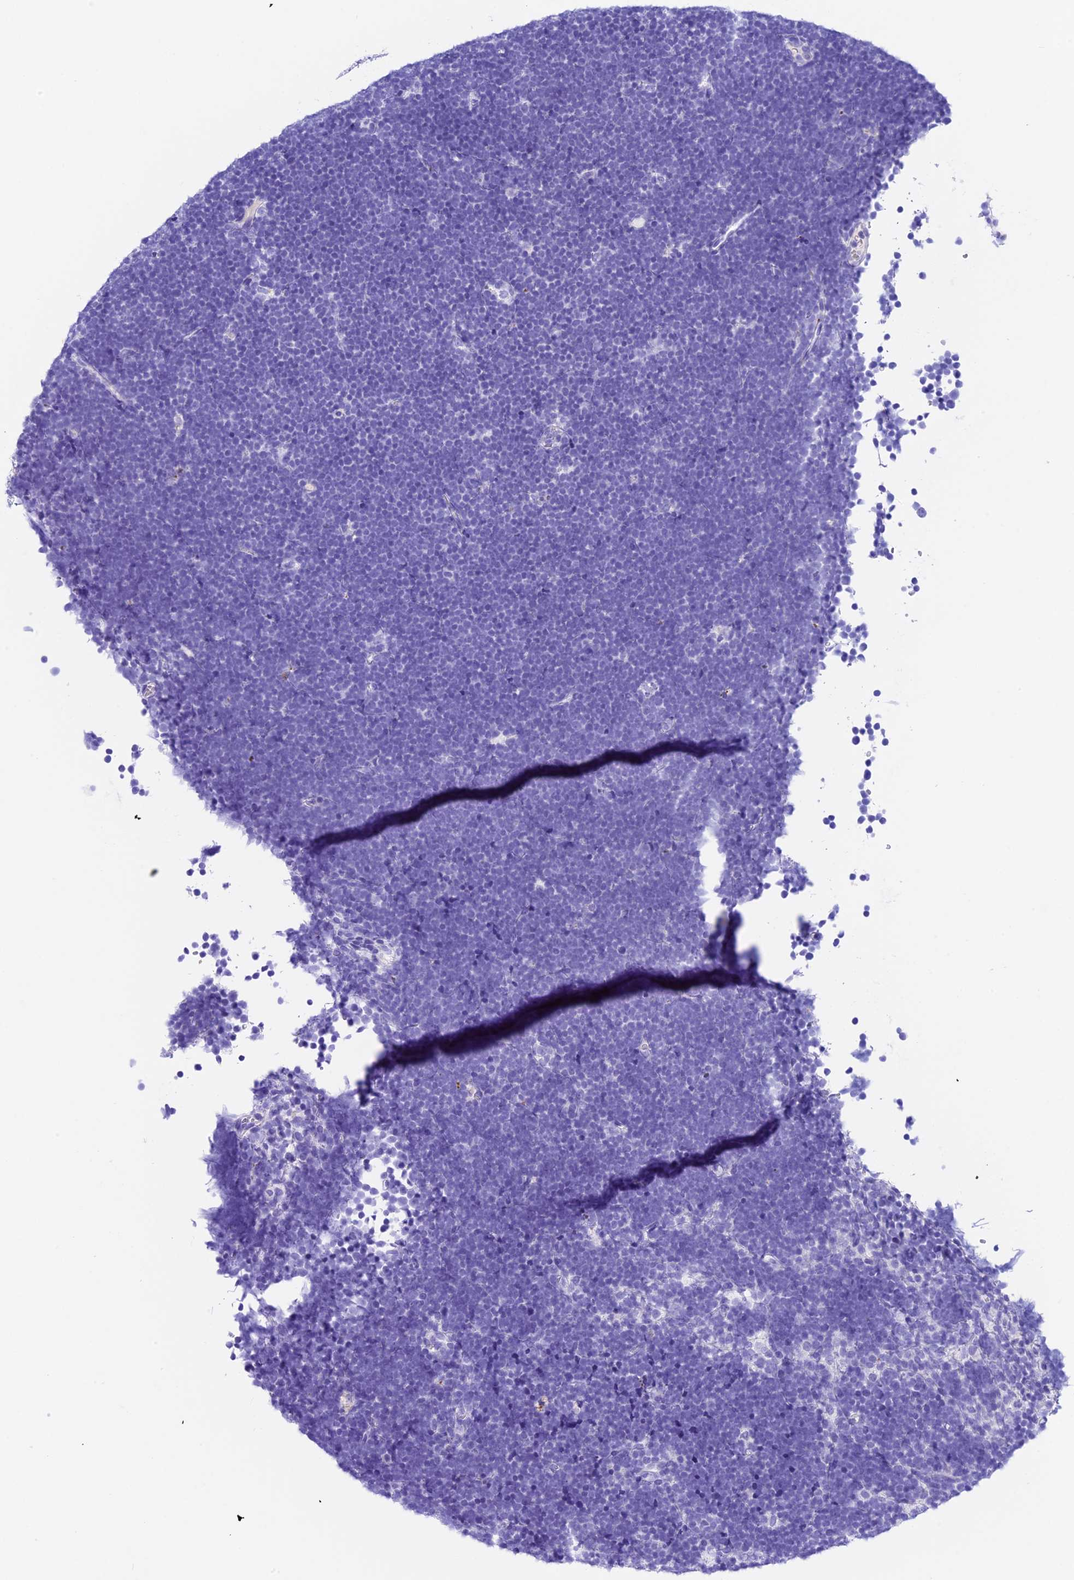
{"staining": {"intensity": "negative", "quantity": "none", "location": "none"}, "tissue": "lymphoma", "cell_type": "Tumor cells", "image_type": "cancer", "snomed": [{"axis": "morphology", "description": "Malignant lymphoma, non-Hodgkin's type, High grade"}, {"axis": "topography", "description": "Lymph node"}], "caption": "Tumor cells show no significant protein staining in high-grade malignant lymphoma, non-Hodgkin's type.", "gene": "PSG11", "patient": {"sex": "male", "age": 13}}